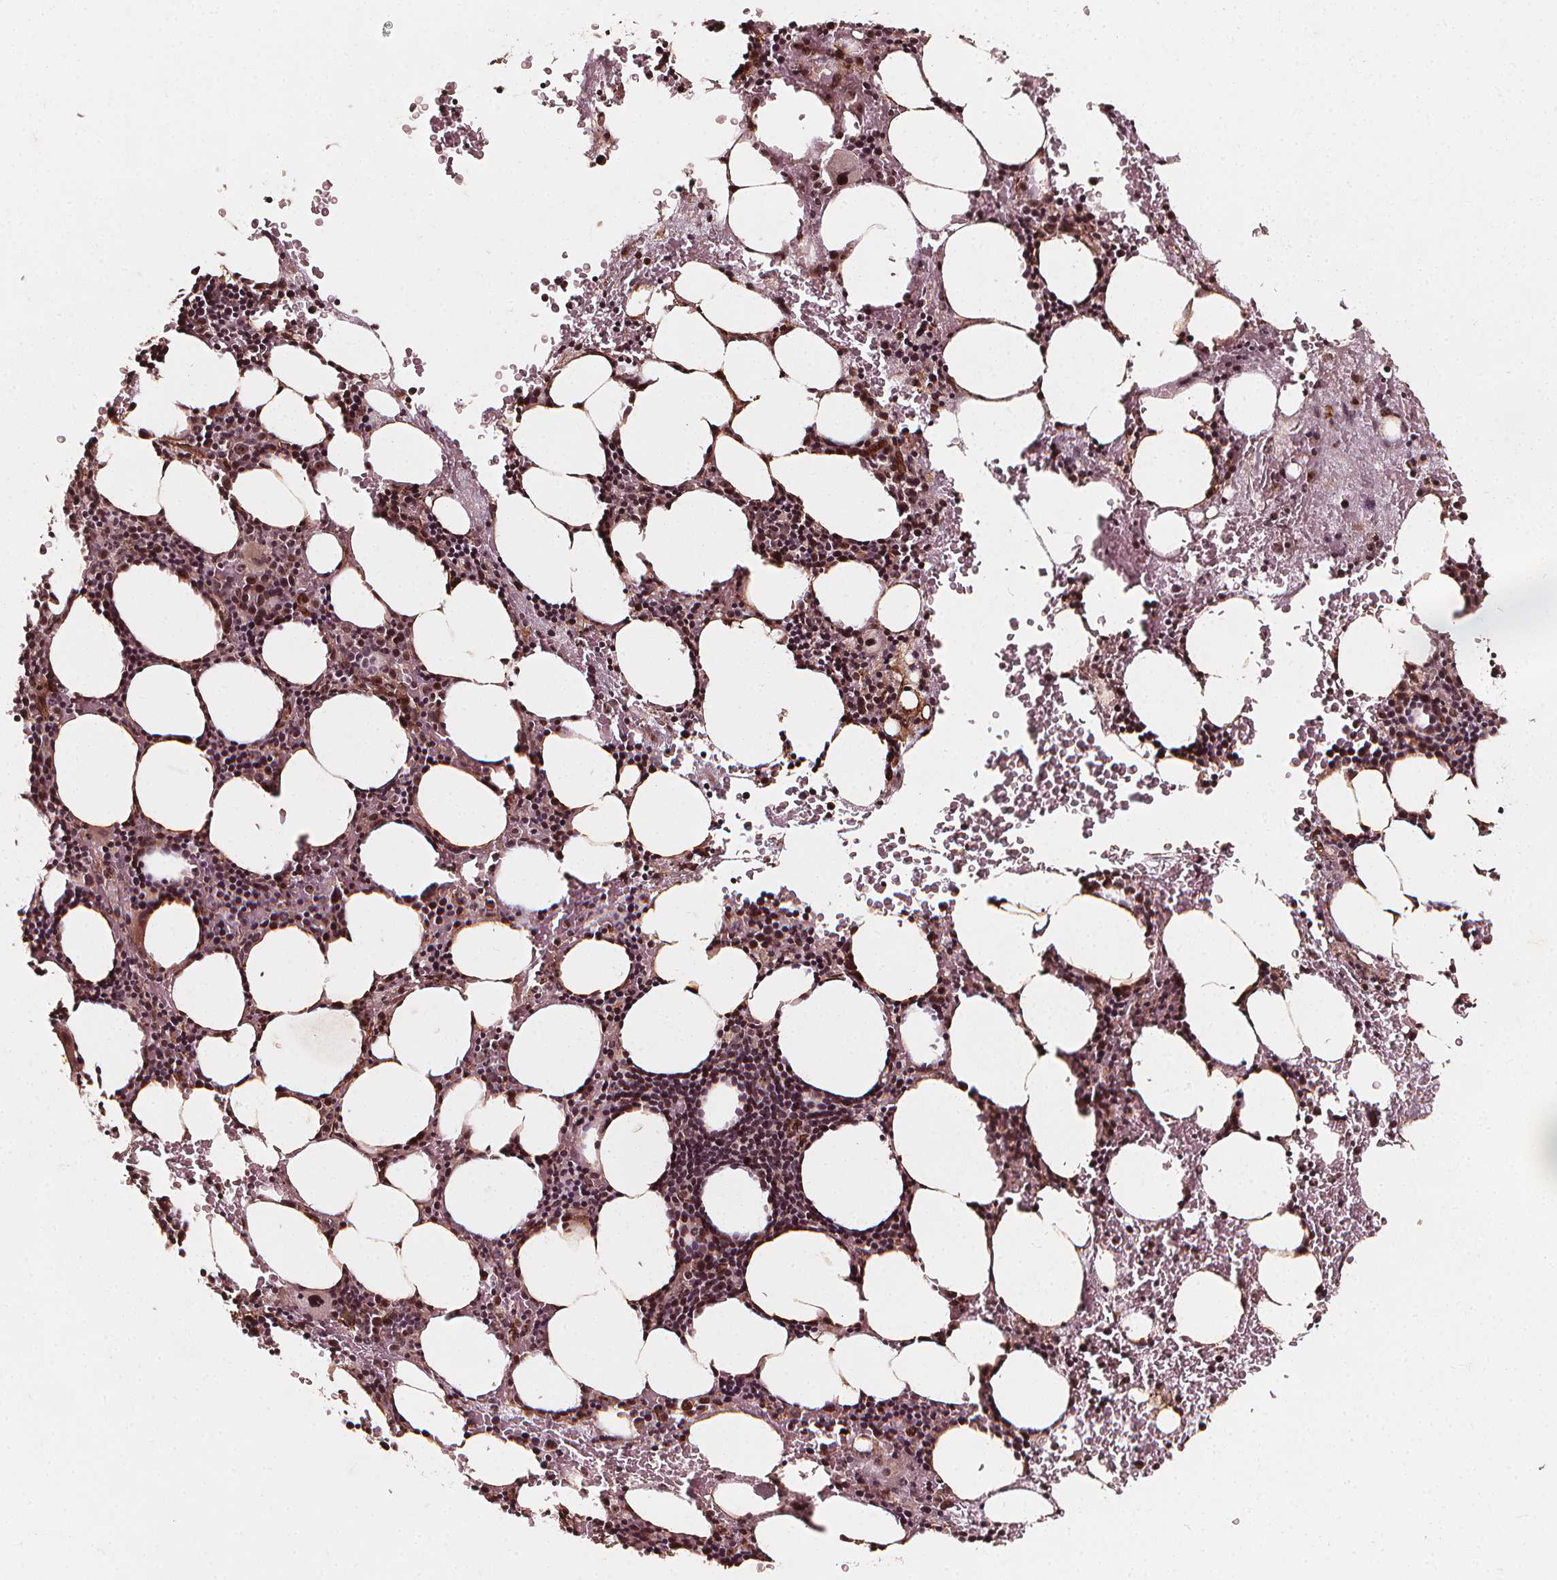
{"staining": {"intensity": "moderate", "quantity": ">75%", "location": "cytoplasmic/membranous,nuclear"}, "tissue": "bone marrow", "cell_type": "Hematopoietic cells", "image_type": "normal", "snomed": [{"axis": "morphology", "description": "Normal tissue, NOS"}, {"axis": "topography", "description": "Bone marrow"}], "caption": "DAB (3,3'-diaminobenzidine) immunohistochemical staining of benign bone marrow demonstrates moderate cytoplasmic/membranous,nuclear protein expression in about >75% of hematopoietic cells.", "gene": "EXOSC9", "patient": {"sex": "male", "age": 77}}